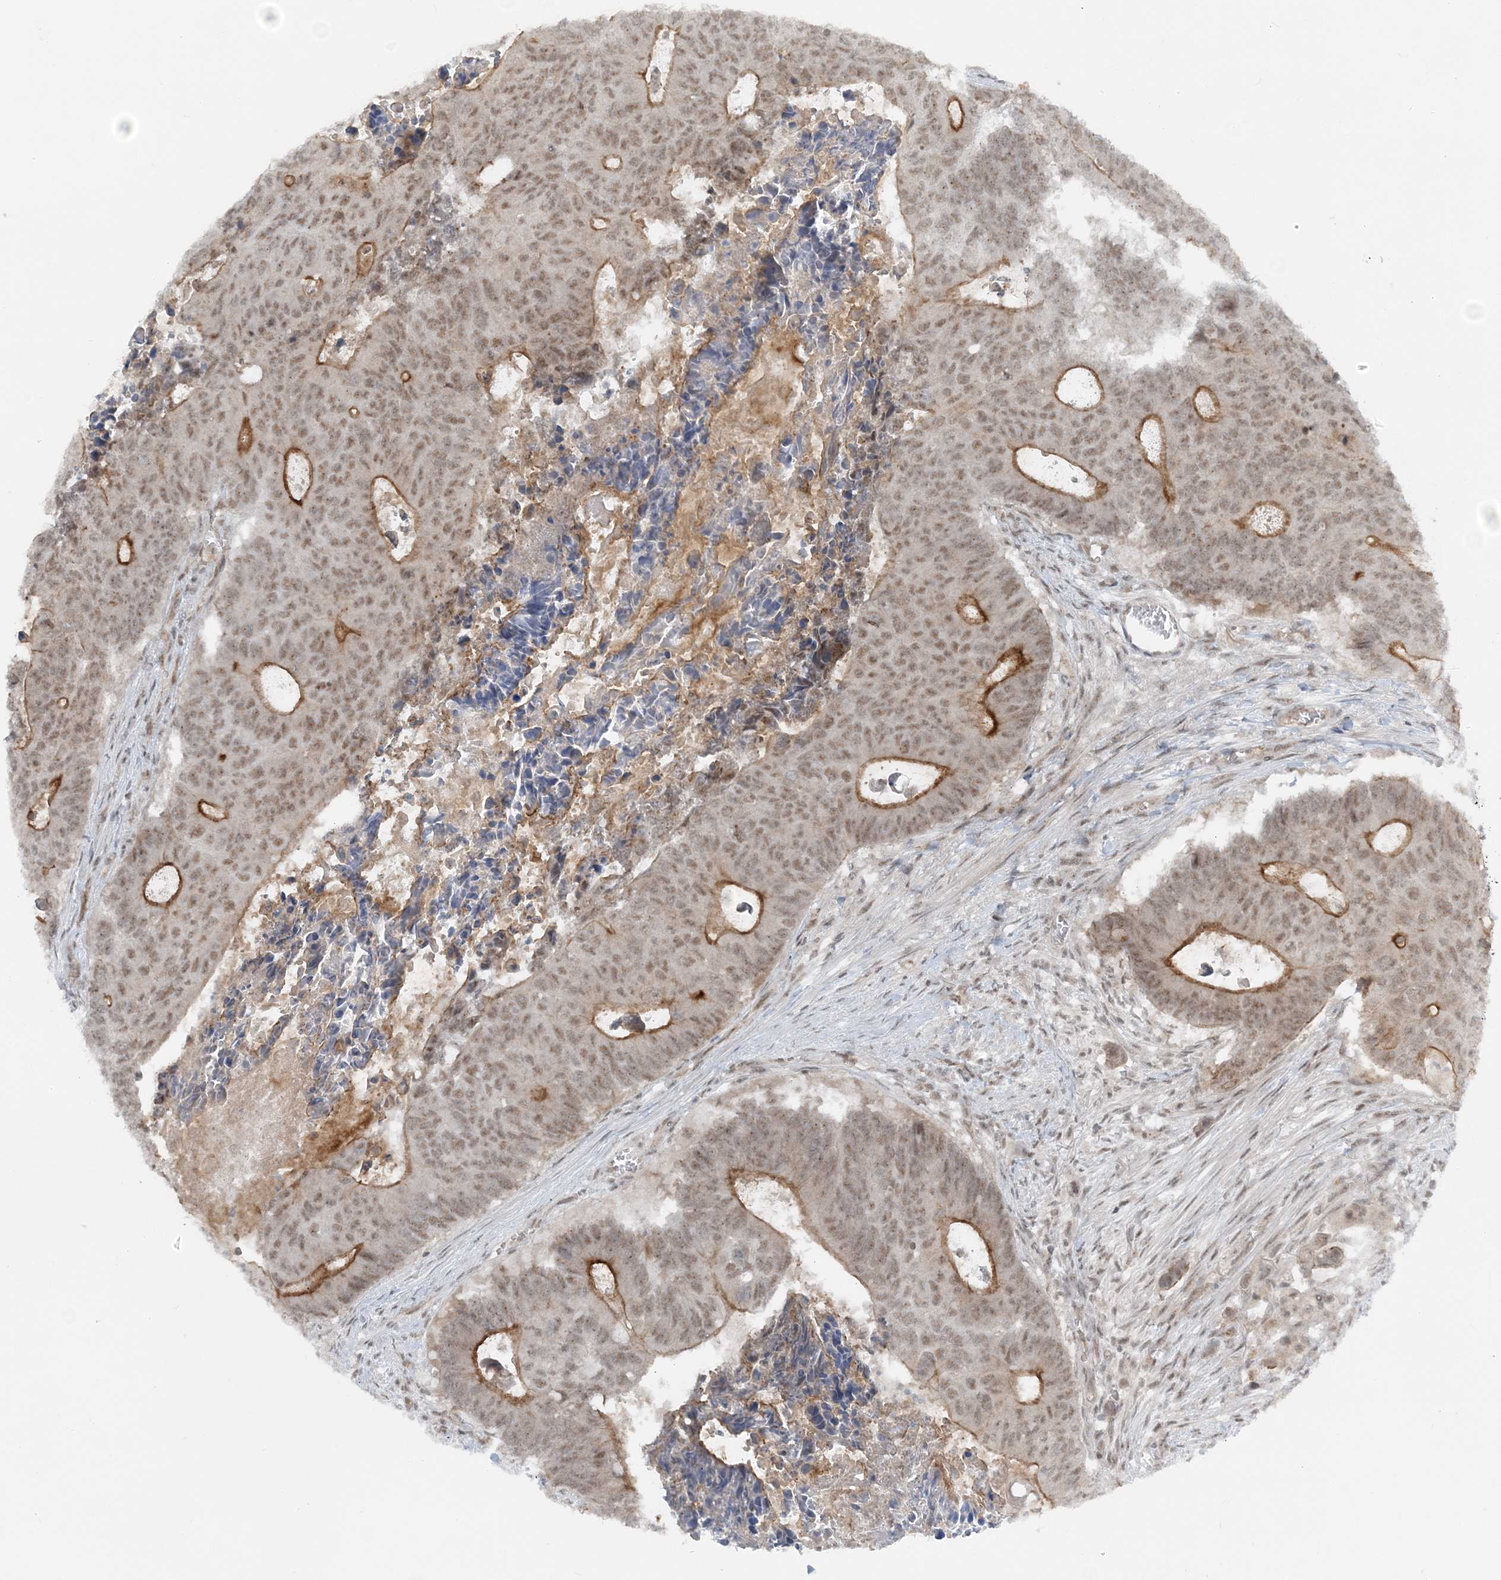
{"staining": {"intensity": "moderate", "quantity": ">75%", "location": "cytoplasmic/membranous,nuclear"}, "tissue": "colorectal cancer", "cell_type": "Tumor cells", "image_type": "cancer", "snomed": [{"axis": "morphology", "description": "Adenocarcinoma, NOS"}, {"axis": "topography", "description": "Colon"}], "caption": "A photomicrograph of human adenocarcinoma (colorectal) stained for a protein displays moderate cytoplasmic/membranous and nuclear brown staining in tumor cells.", "gene": "ATP11A", "patient": {"sex": "male", "age": 87}}